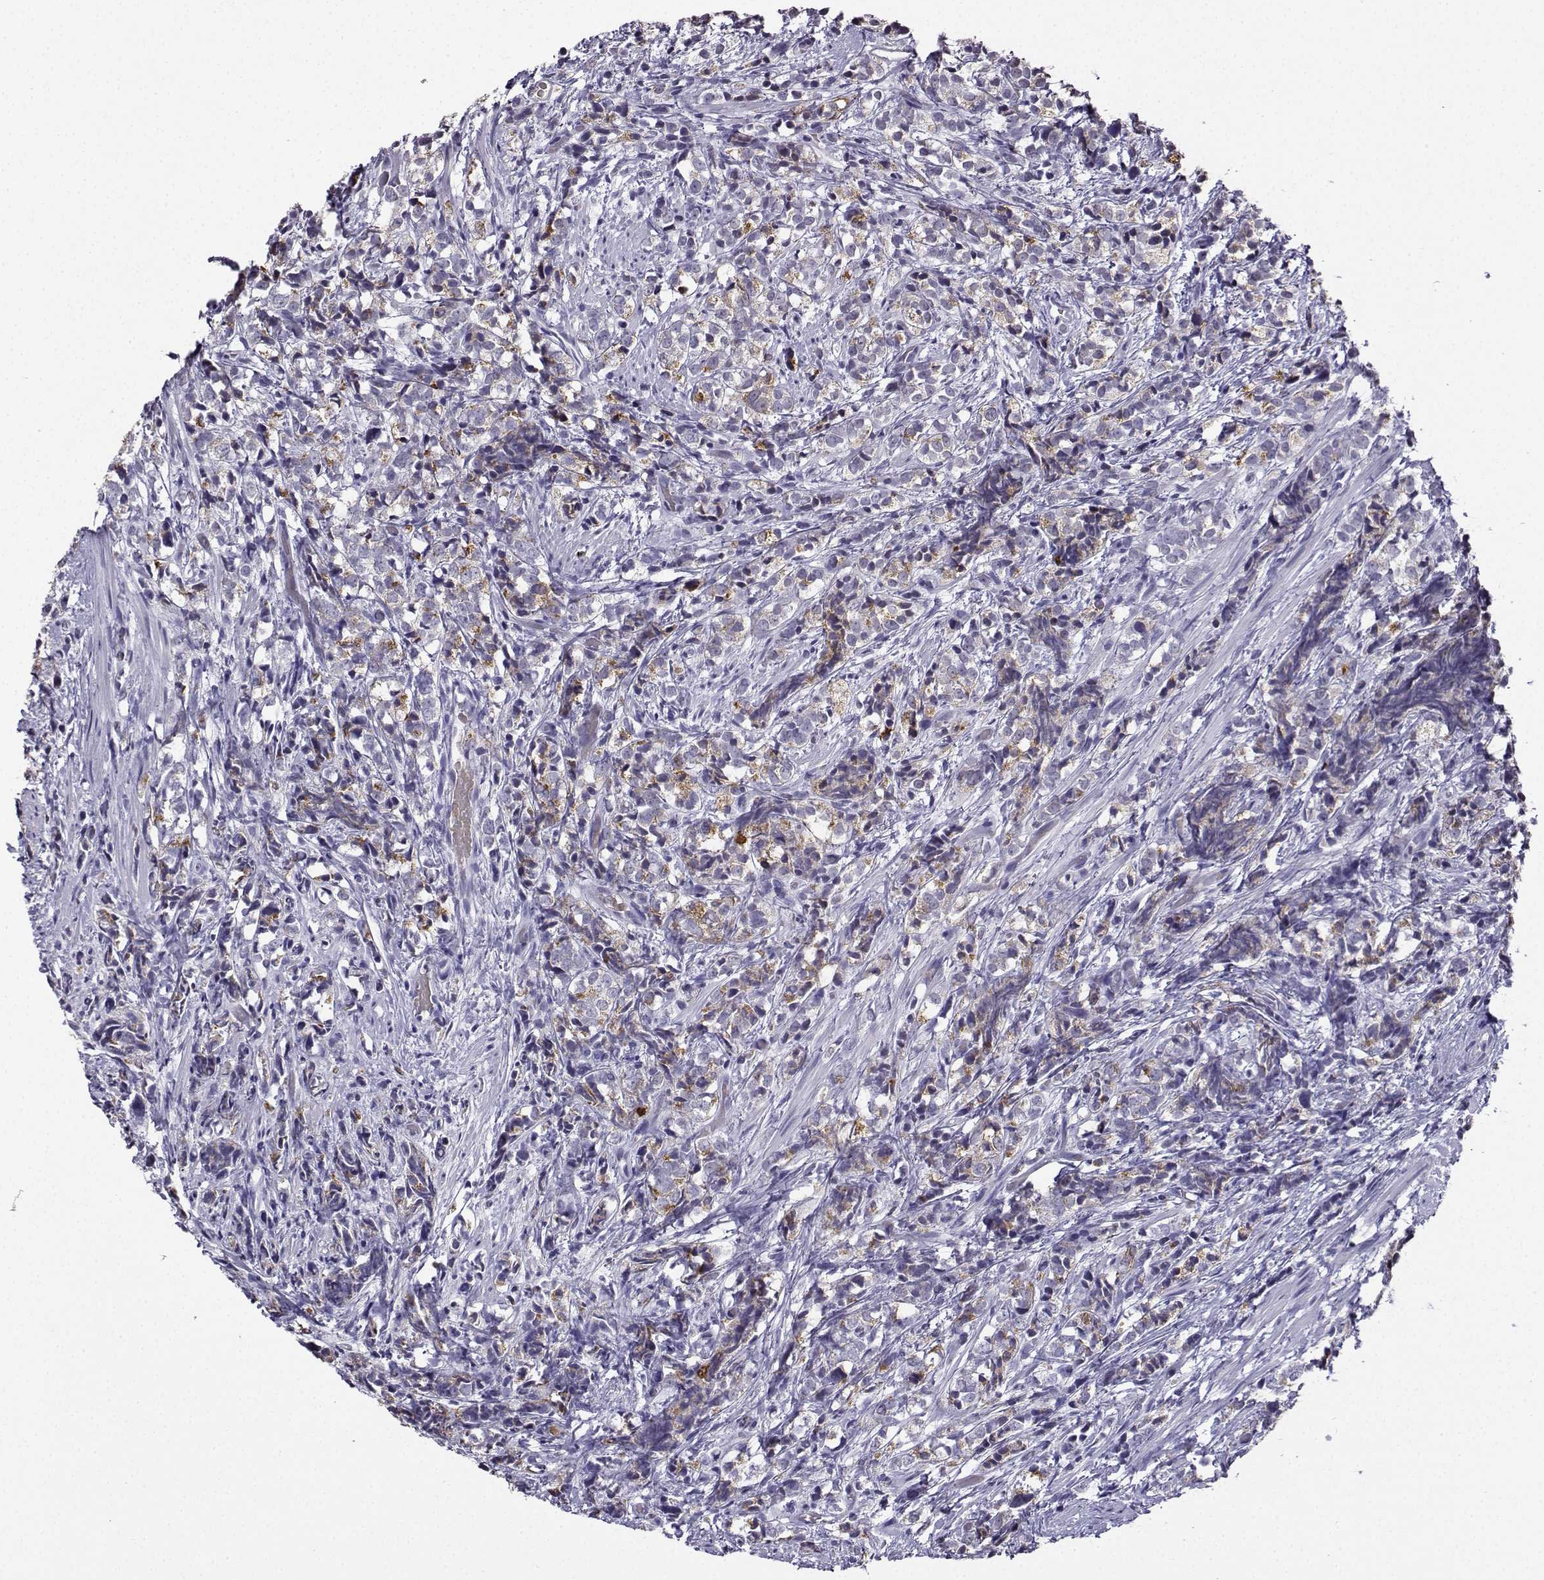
{"staining": {"intensity": "weak", "quantity": "<25%", "location": "cytoplasmic/membranous"}, "tissue": "prostate cancer", "cell_type": "Tumor cells", "image_type": "cancer", "snomed": [{"axis": "morphology", "description": "Adenocarcinoma, High grade"}, {"axis": "topography", "description": "Prostate"}], "caption": "This is a photomicrograph of IHC staining of prostate cancer, which shows no expression in tumor cells.", "gene": "LRFN2", "patient": {"sex": "male", "age": 53}}